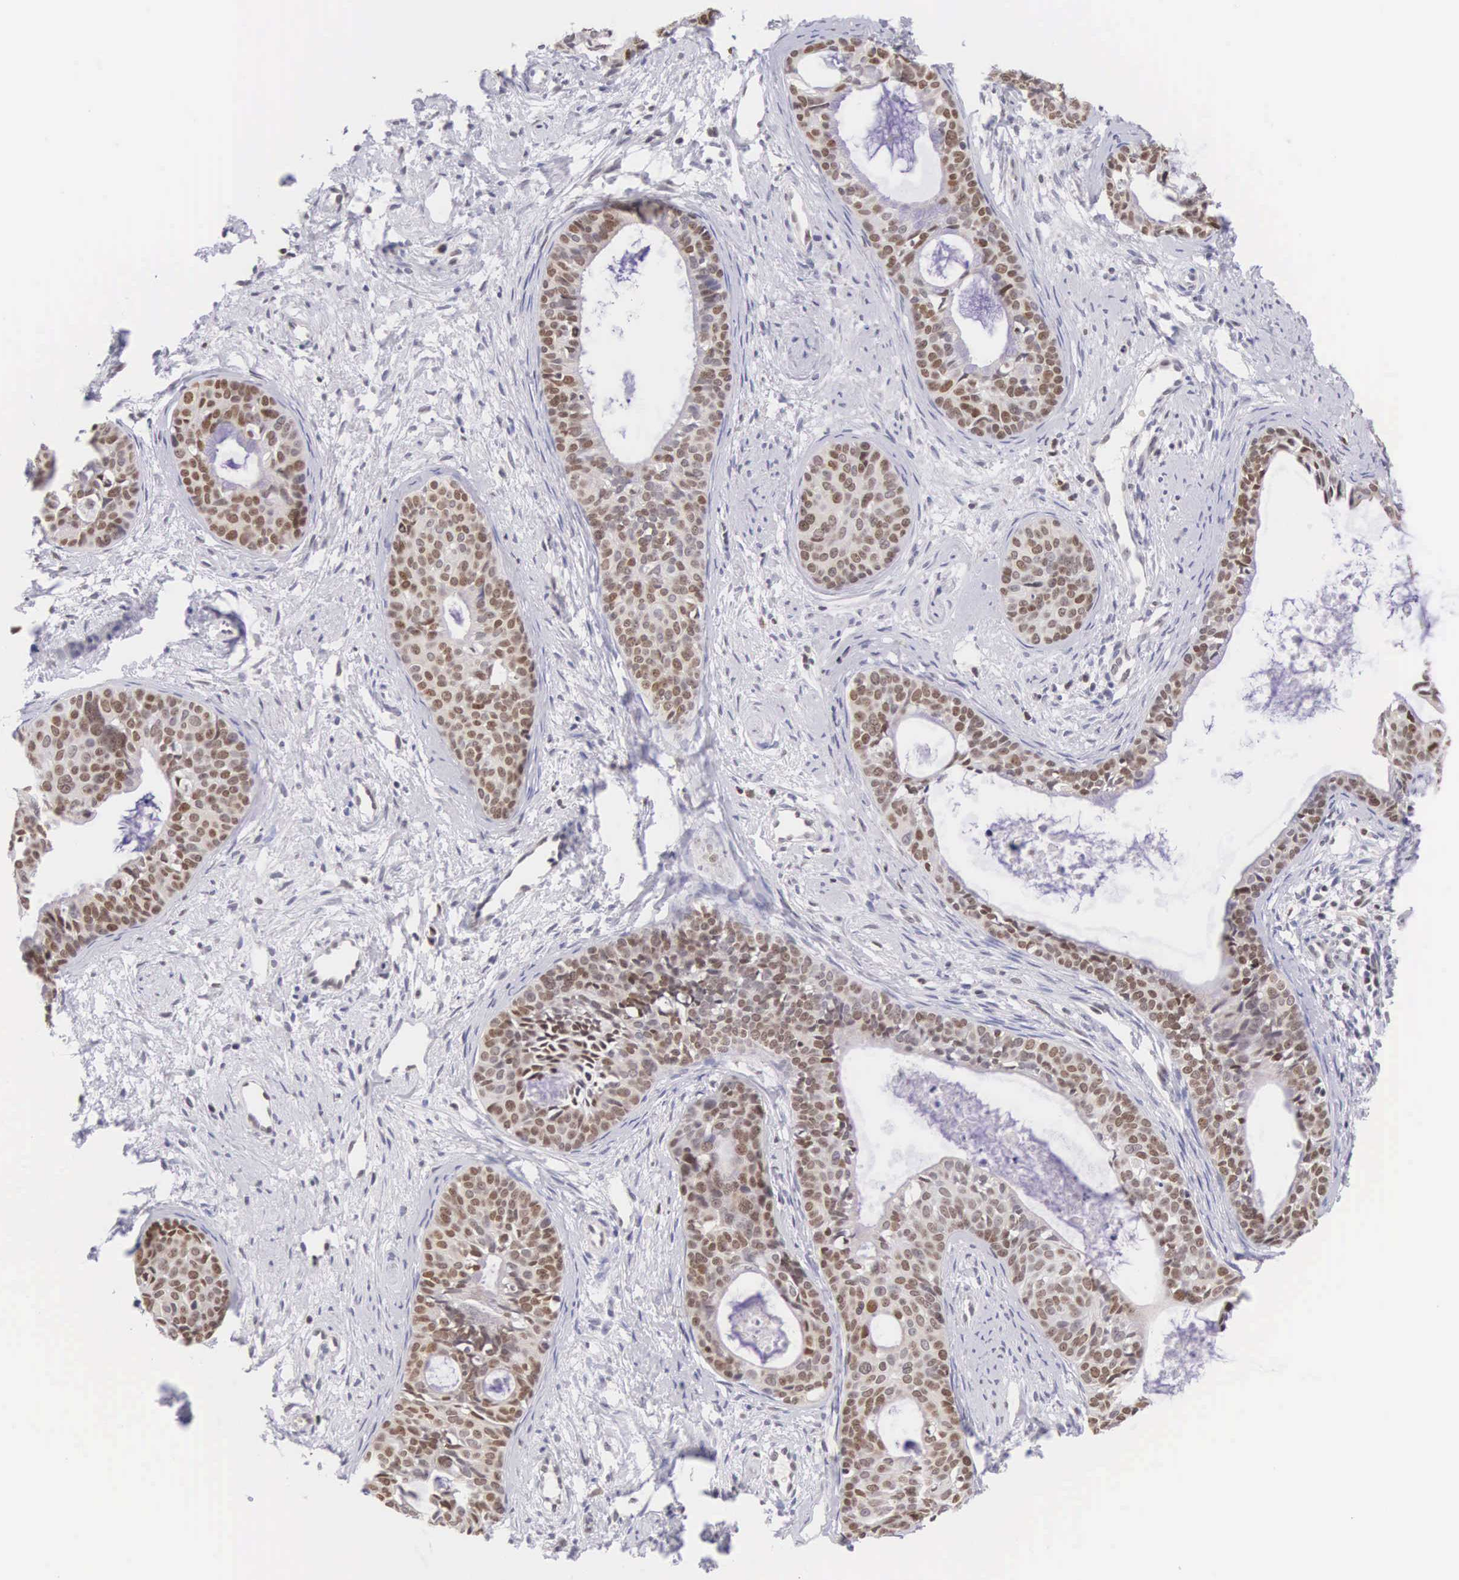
{"staining": {"intensity": "strong", "quantity": ">75%", "location": "nuclear"}, "tissue": "cervical cancer", "cell_type": "Tumor cells", "image_type": "cancer", "snomed": [{"axis": "morphology", "description": "Squamous cell carcinoma, NOS"}, {"axis": "topography", "description": "Cervix"}], "caption": "Cervical squamous cell carcinoma stained with IHC displays strong nuclear expression in about >75% of tumor cells.", "gene": "VRK1", "patient": {"sex": "female", "age": 34}}